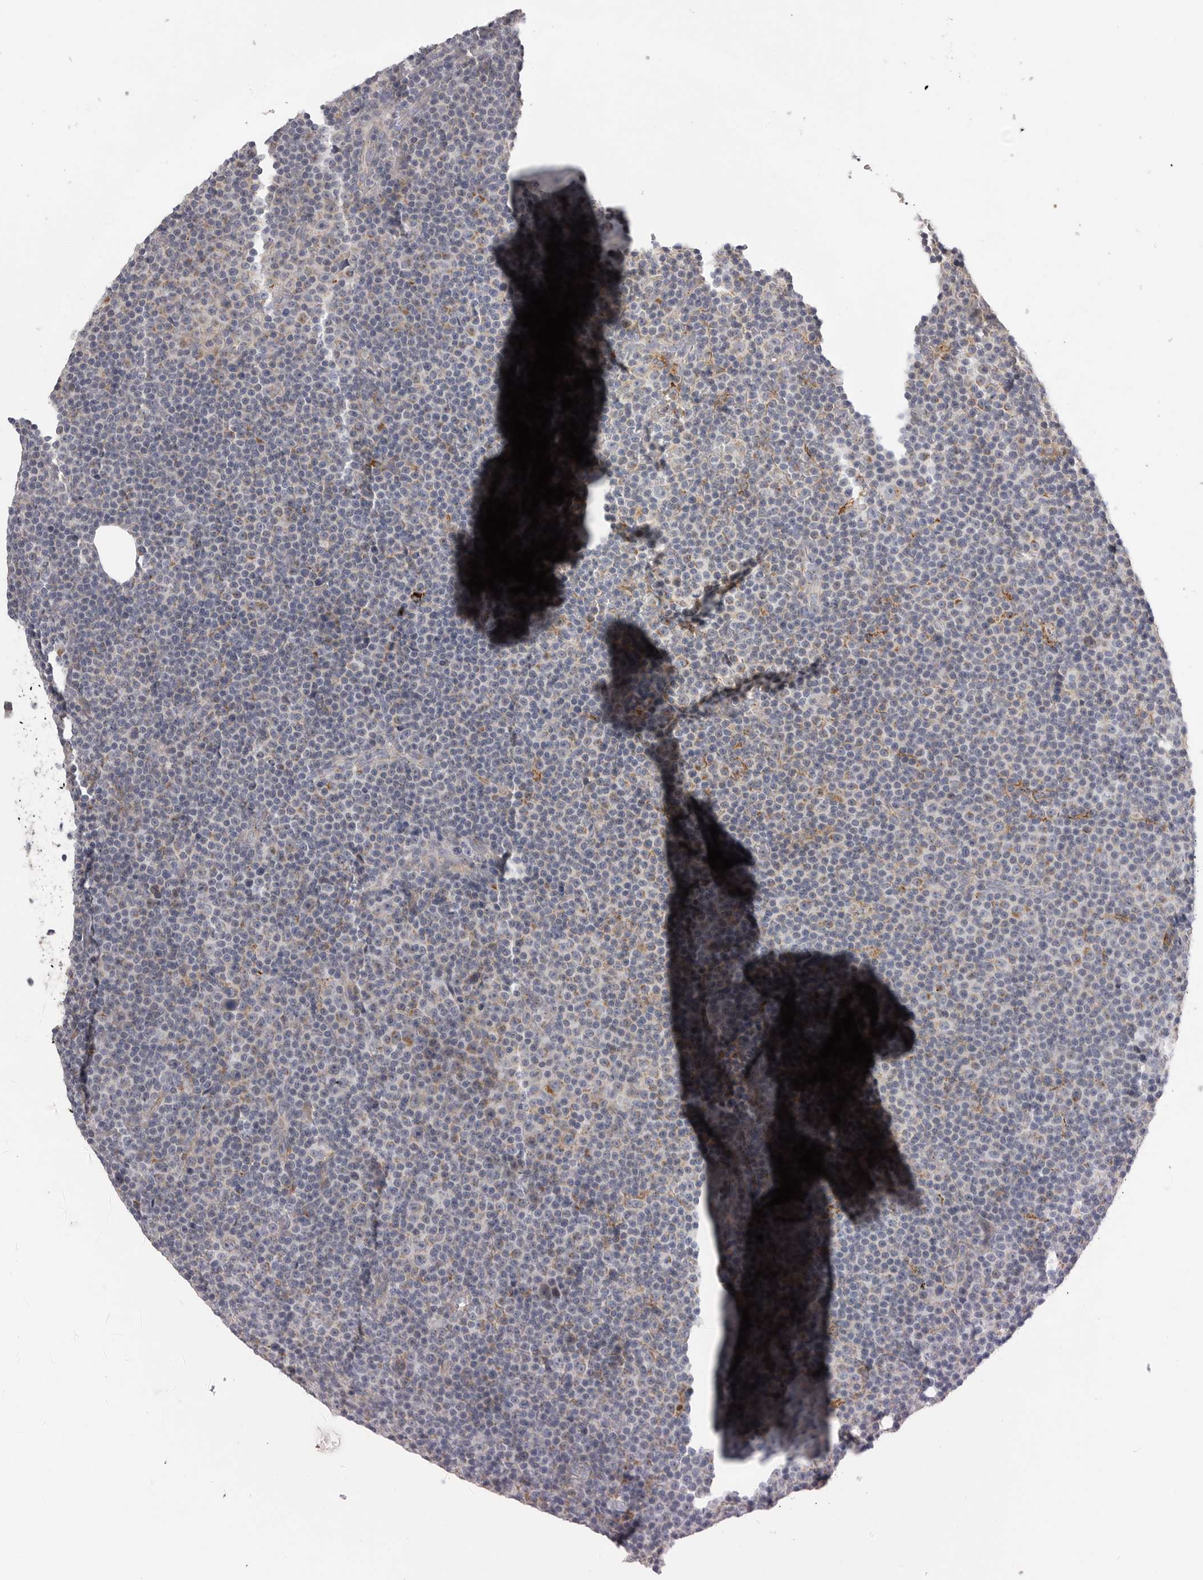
{"staining": {"intensity": "weak", "quantity": "<25%", "location": "cytoplasmic/membranous"}, "tissue": "lymphoma", "cell_type": "Tumor cells", "image_type": "cancer", "snomed": [{"axis": "morphology", "description": "Malignant lymphoma, non-Hodgkin's type, Low grade"}, {"axis": "topography", "description": "Lymph node"}], "caption": "Tumor cells are negative for brown protein staining in low-grade malignant lymphoma, non-Hodgkin's type.", "gene": "SDC3", "patient": {"sex": "female", "age": 67}}